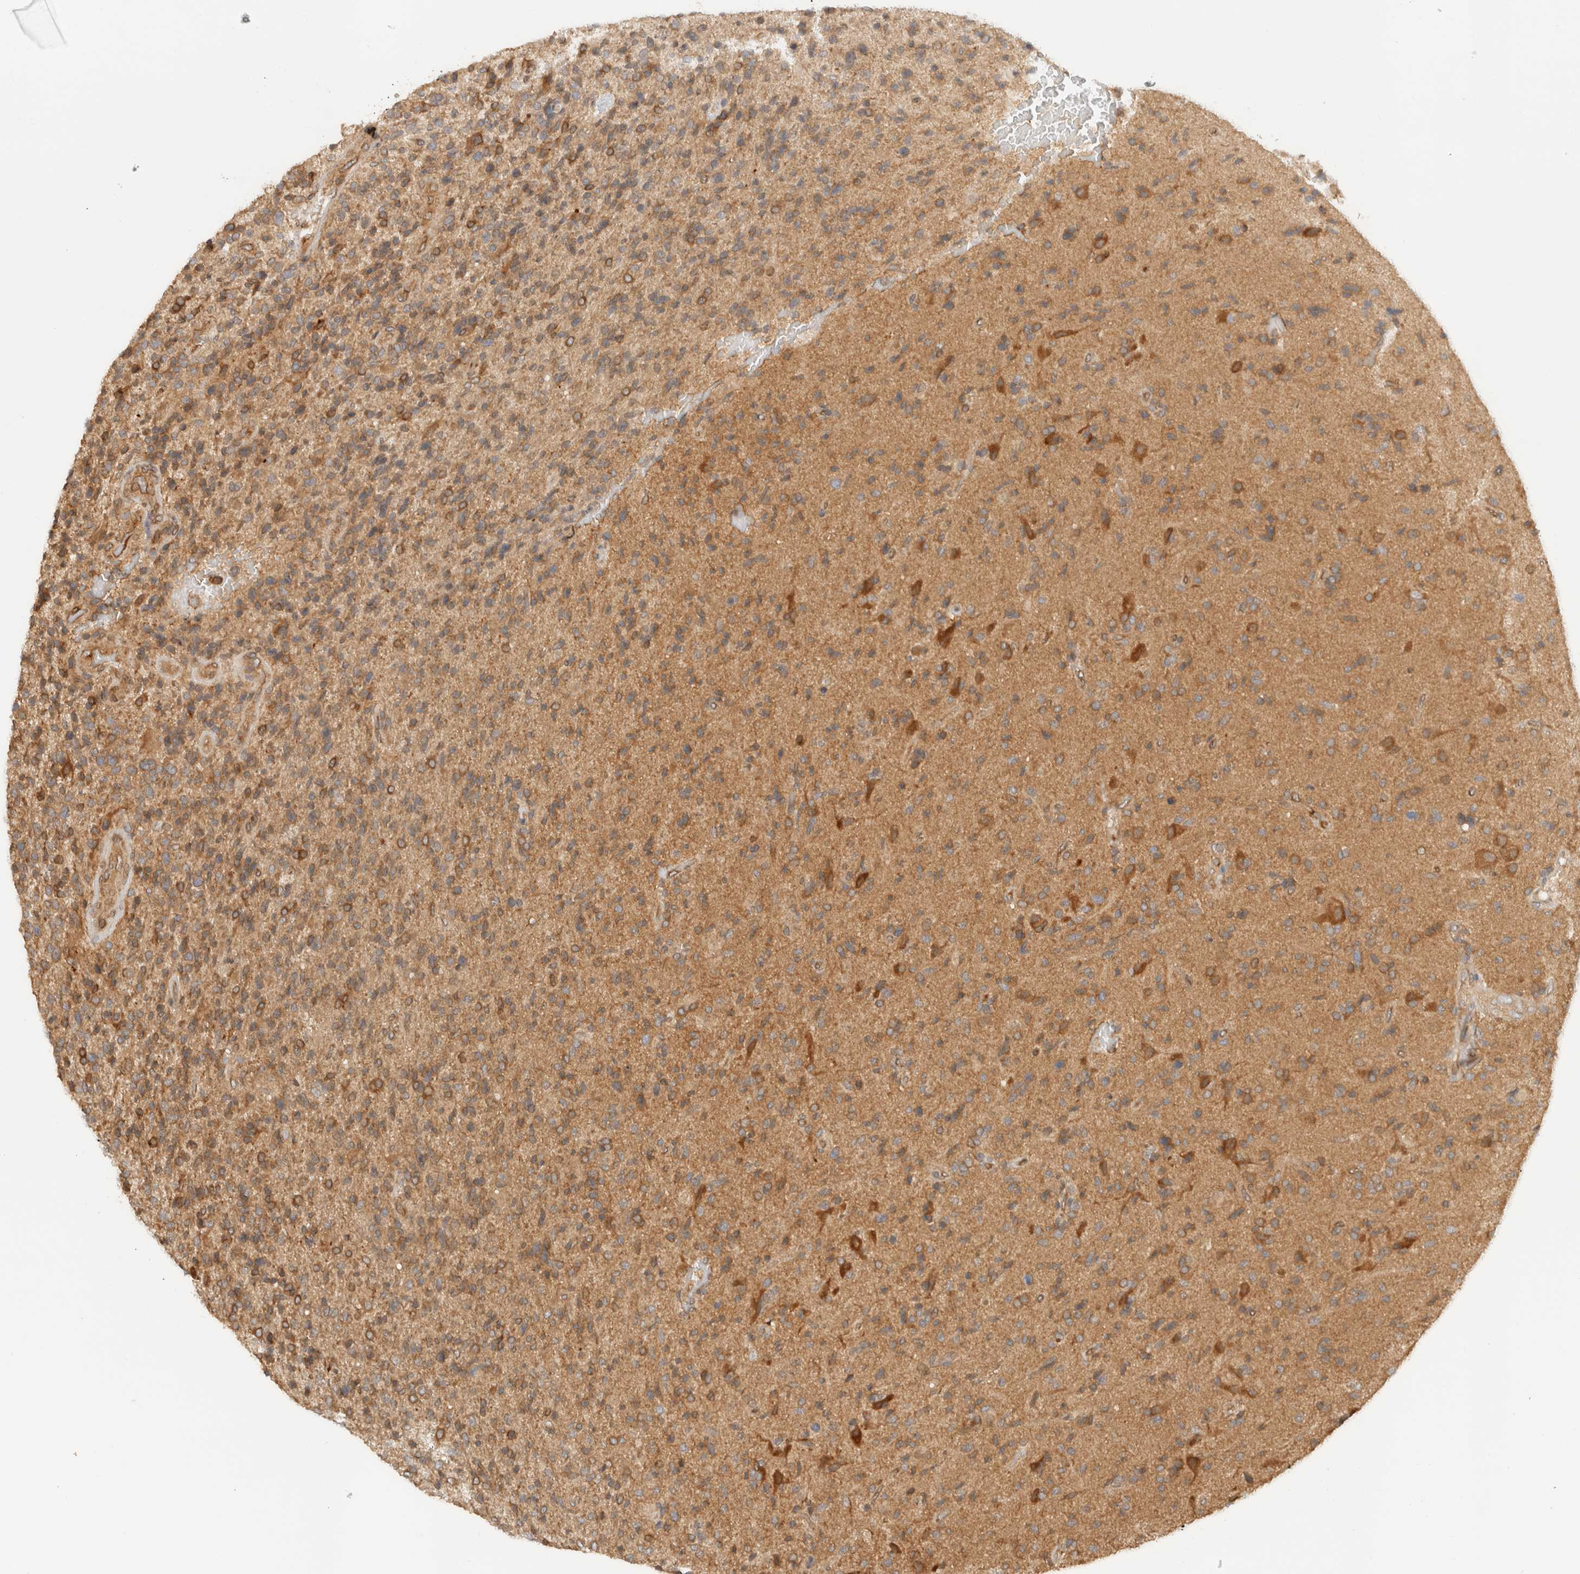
{"staining": {"intensity": "moderate", "quantity": "25%-75%", "location": "cytoplasmic/membranous"}, "tissue": "glioma", "cell_type": "Tumor cells", "image_type": "cancer", "snomed": [{"axis": "morphology", "description": "Glioma, malignant, High grade"}, {"axis": "topography", "description": "Brain"}], "caption": "Immunohistochemical staining of glioma shows medium levels of moderate cytoplasmic/membranous protein staining in approximately 25%-75% of tumor cells. The protein is stained brown, and the nuclei are stained in blue (DAB IHC with brightfield microscopy, high magnification).", "gene": "ARFGEF2", "patient": {"sex": "male", "age": 72}}